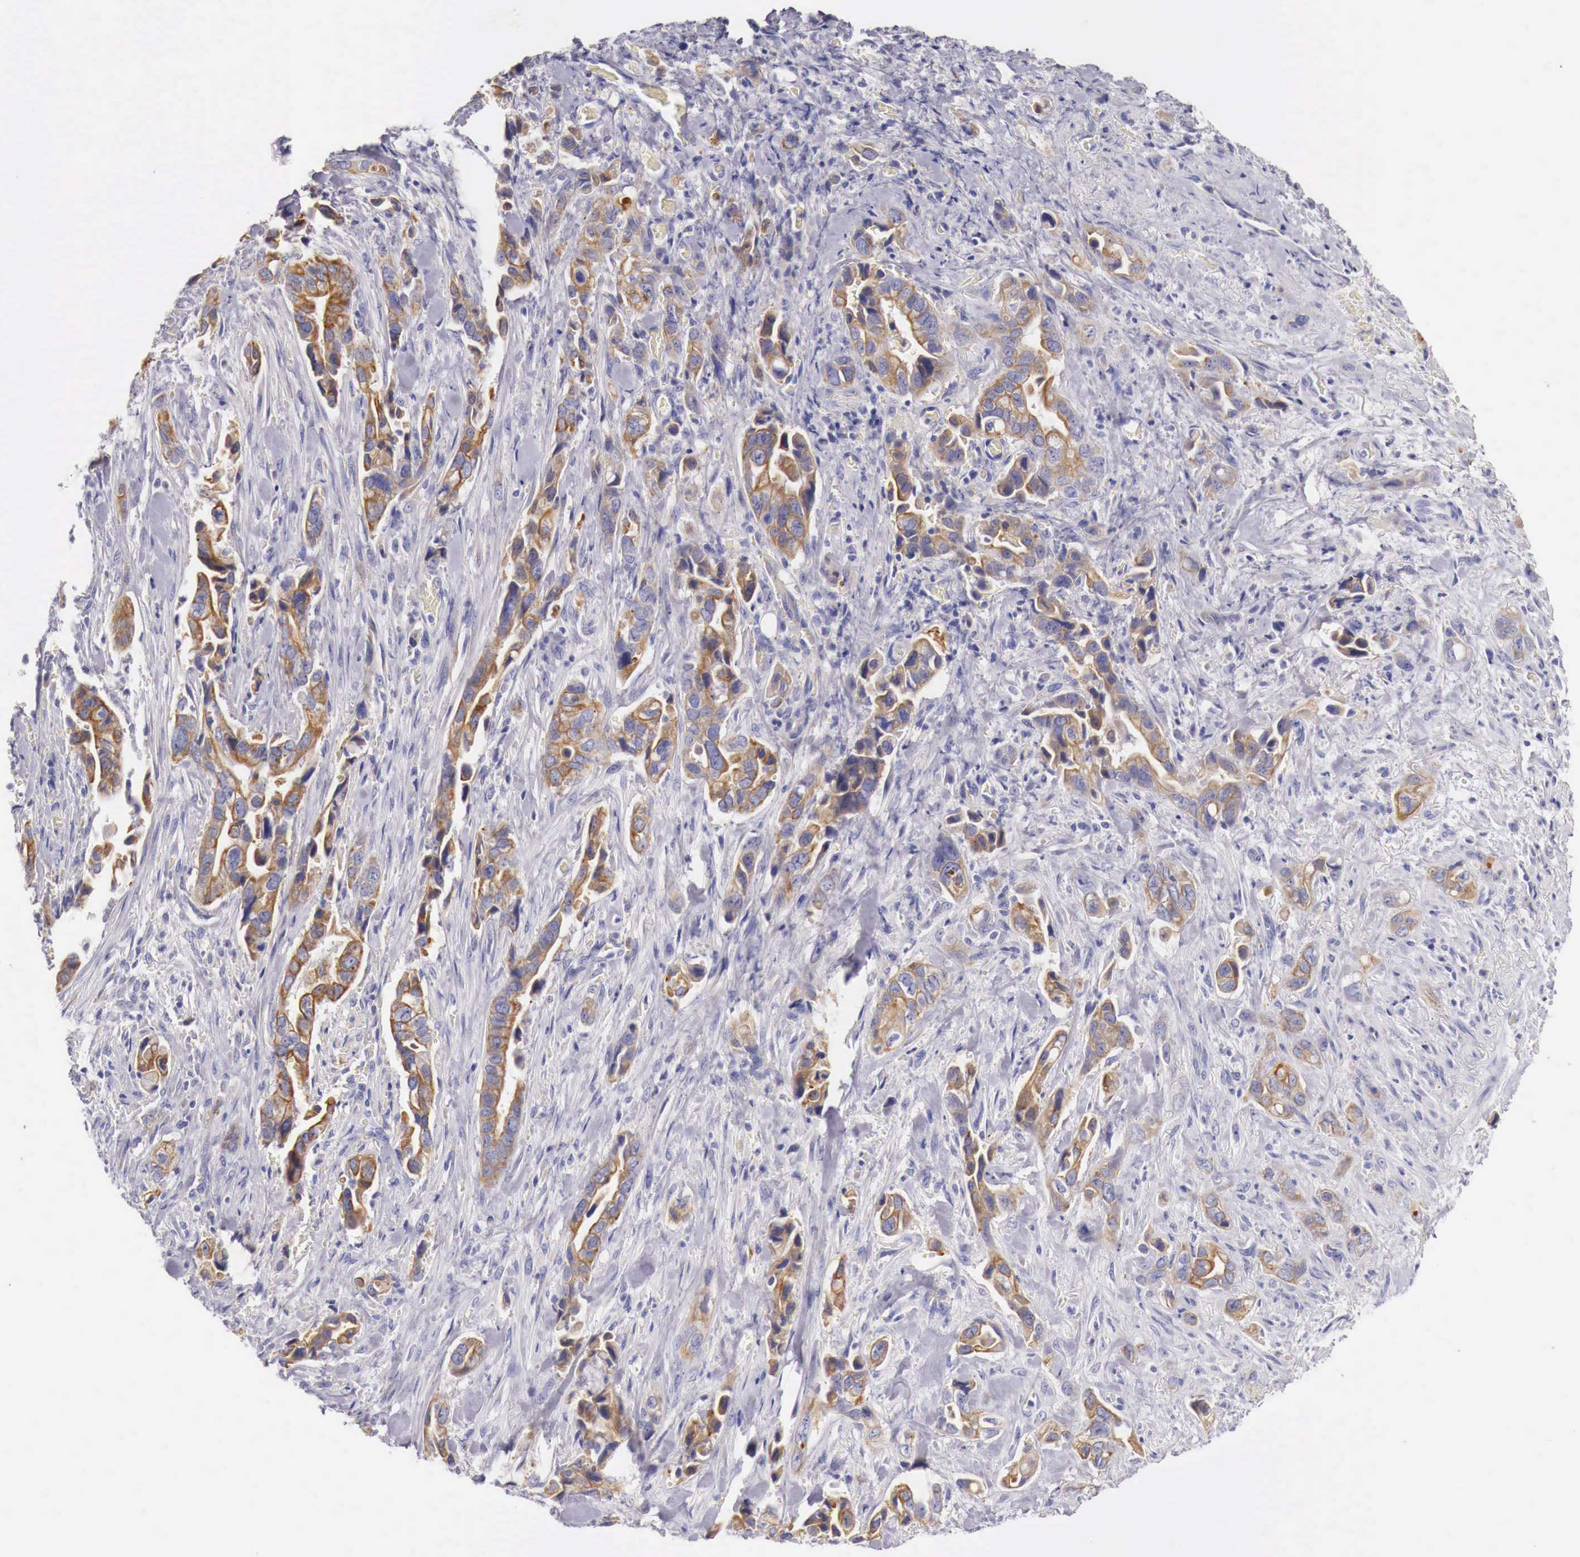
{"staining": {"intensity": "moderate", "quantity": ">75%", "location": "cytoplasmic/membranous"}, "tissue": "pancreatic cancer", "cell_type": "Tumor cells", "image_type": "cancer", "snomed": [{"axis": "morphology", "description": "Adenocarcinoma, NOS"}, {"axis": "topography", "description": "Pancreas"}], "caption": "Immunohistochemistry (IHC) staining of pancreatic cancer (adenocarcinoma), which demonstrates medium levels of moderate cytoplasmic/membranous staining in about >75% of tumor cells indicating moderate cytoplasmic/membranous protein expression. The staining was performed using DAB (brown) for protein detection and nuclei were counterstained in hematoxylin (blue).", "gene": "NREP", "patient": {"sex": "male", "age": 69}}